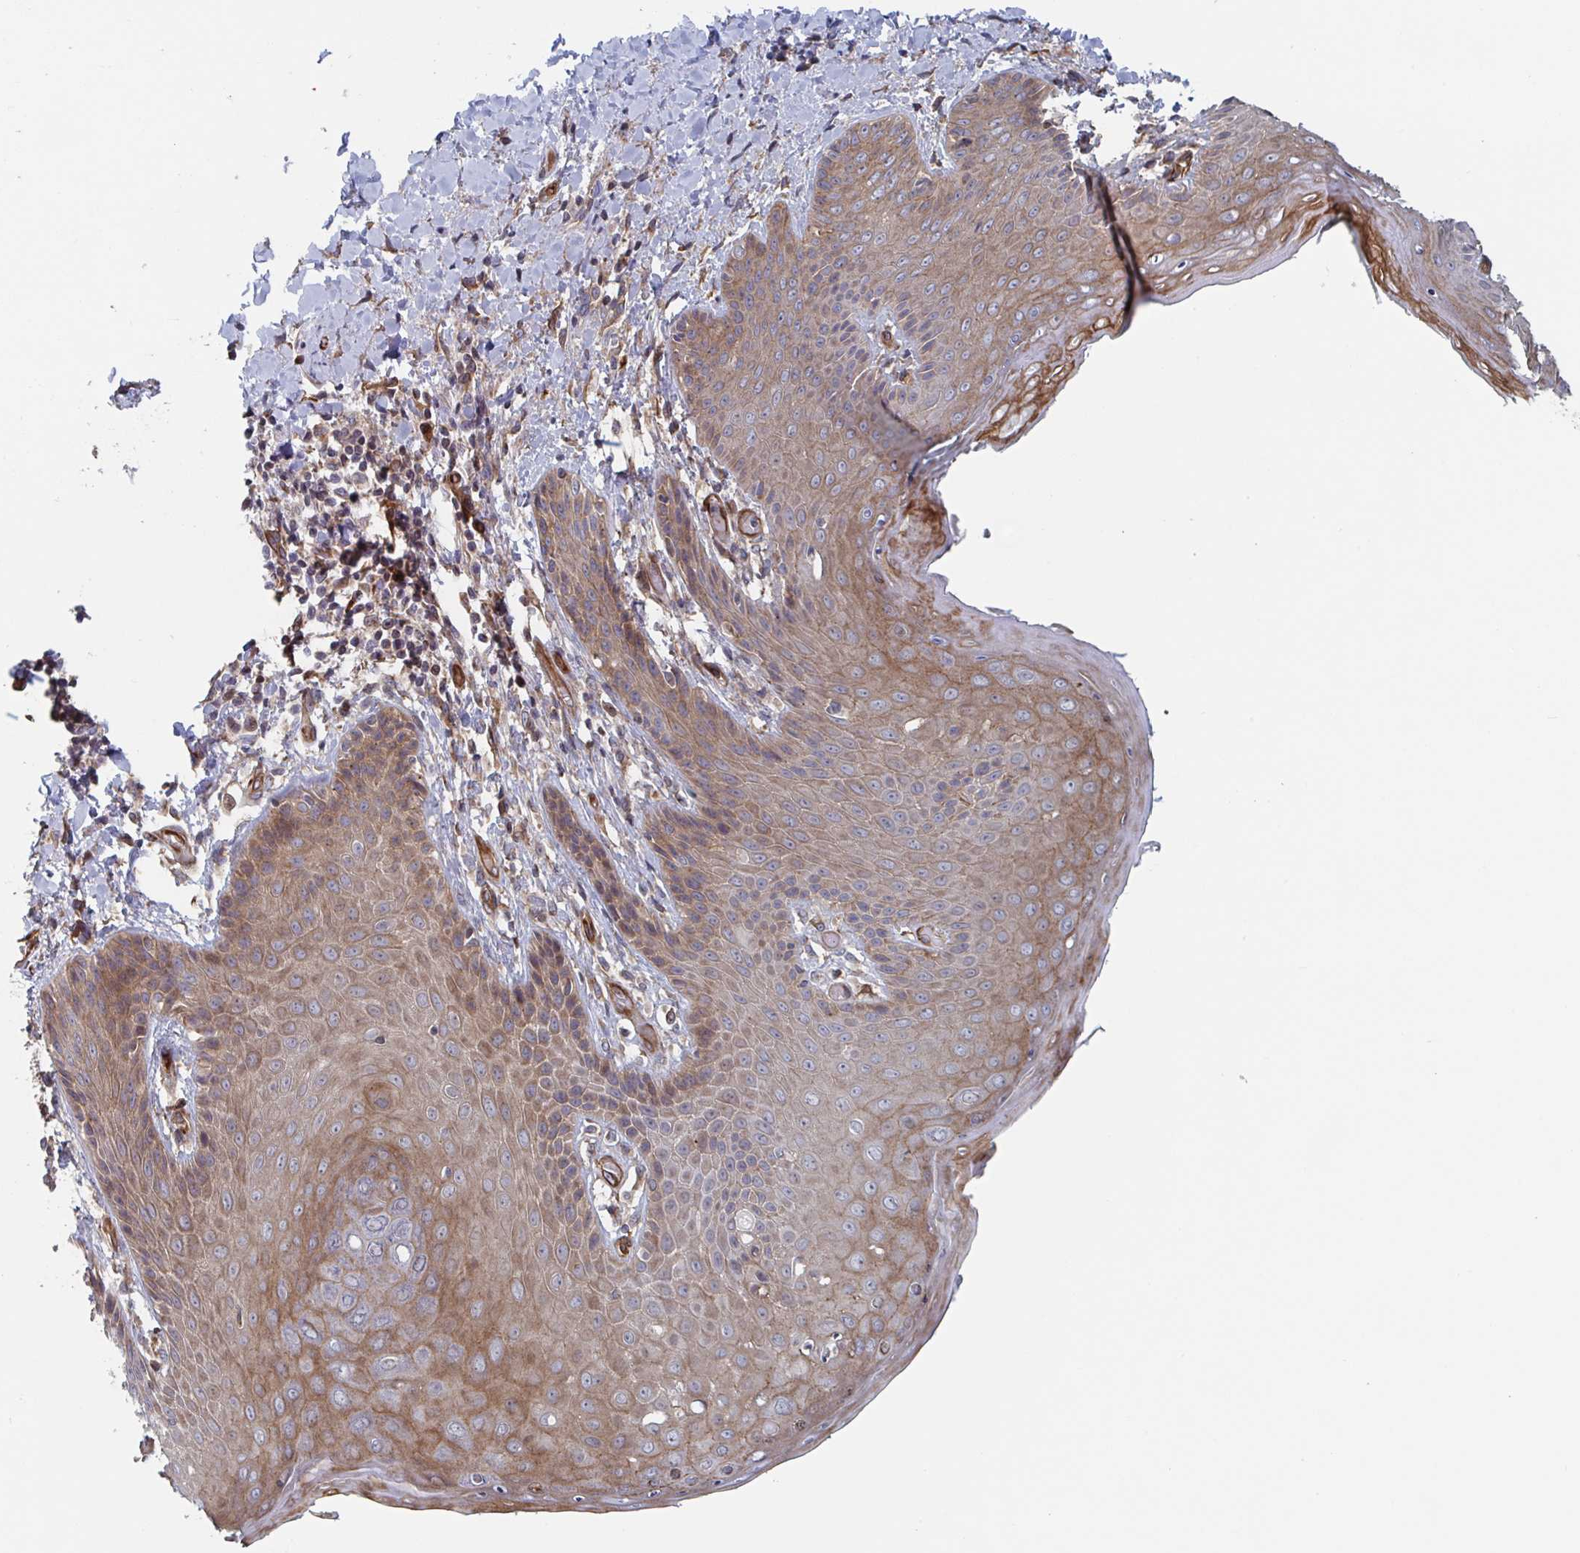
{"staining": {"intensity": "moderate", "quantity": ">75%", "location": "cytoplasmic/membranous"}, "tissue": "skin", "cell_type": "Epidermal cells", "image_type": "normal", "snomed": [{"axis": "morphology", "description": "Normal tissue, NOS"}, {"axis": "topography", "description": "Anal"}, {"axis": "topography", "description": "Peripheral nerve tissue"}], "caption": "An image of human skin stained for a protein shows moderate cytoplasmic/membranous brown staining in epidermal cells.", "gene": "DVL3", "patient": {"sex": "male", "age": 51}}